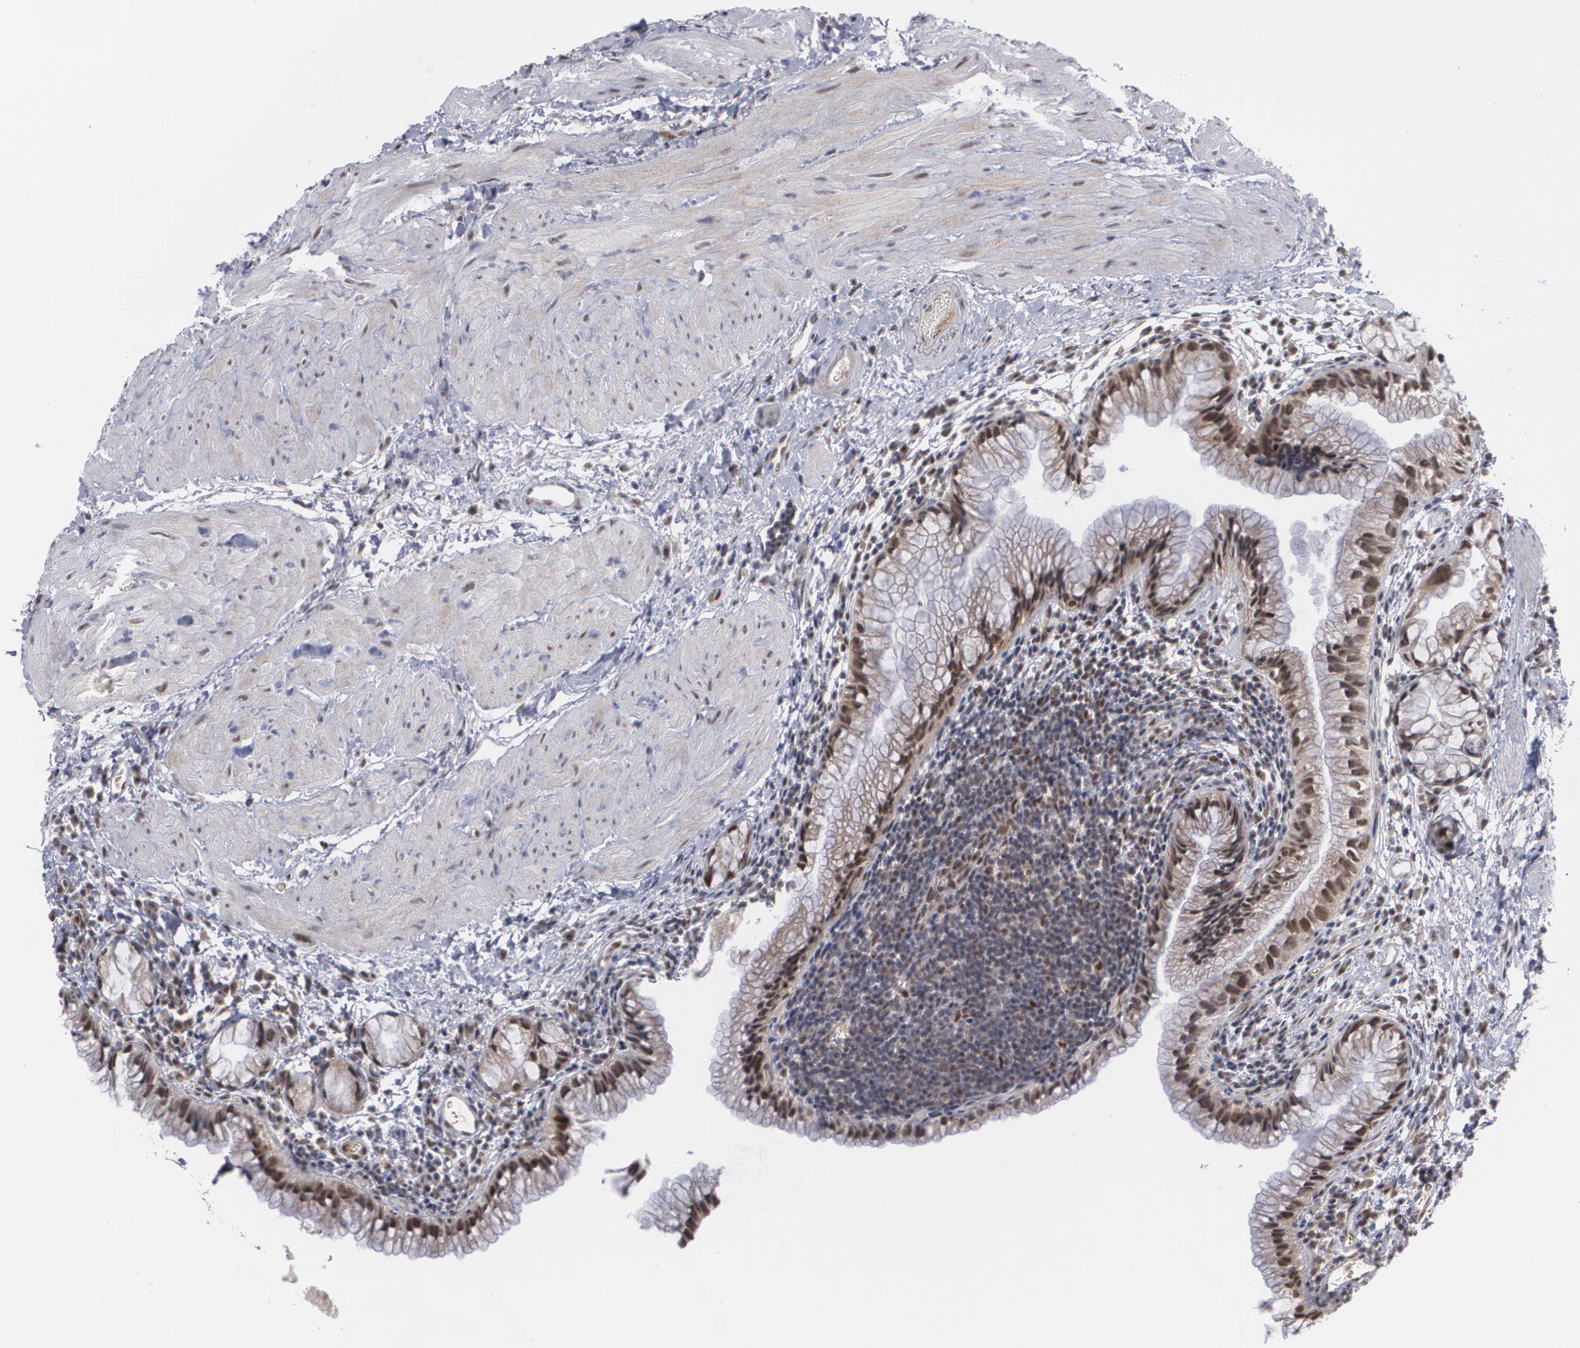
{"staining": {"intensity": "strong", "quantity": ">75%", "location": "nuclear"}, "tissue": "gallbladder", "cell_type": "Glandular cells", "image_type": "normal", "snomed": [{"axis": "morphology", "description": "Normal tissue, NOS"}, {"axis": "morphology", "description": "Inflammation, NOS"}, {"axis": "topography", "description": "Gallbladder"}], "caption": "Strong nuclear expression is appreciated in about >75% of glandular cells in benign gallbladder.", "gene": "INTS6L", "patient": {"sex": "male", "age": 66}}